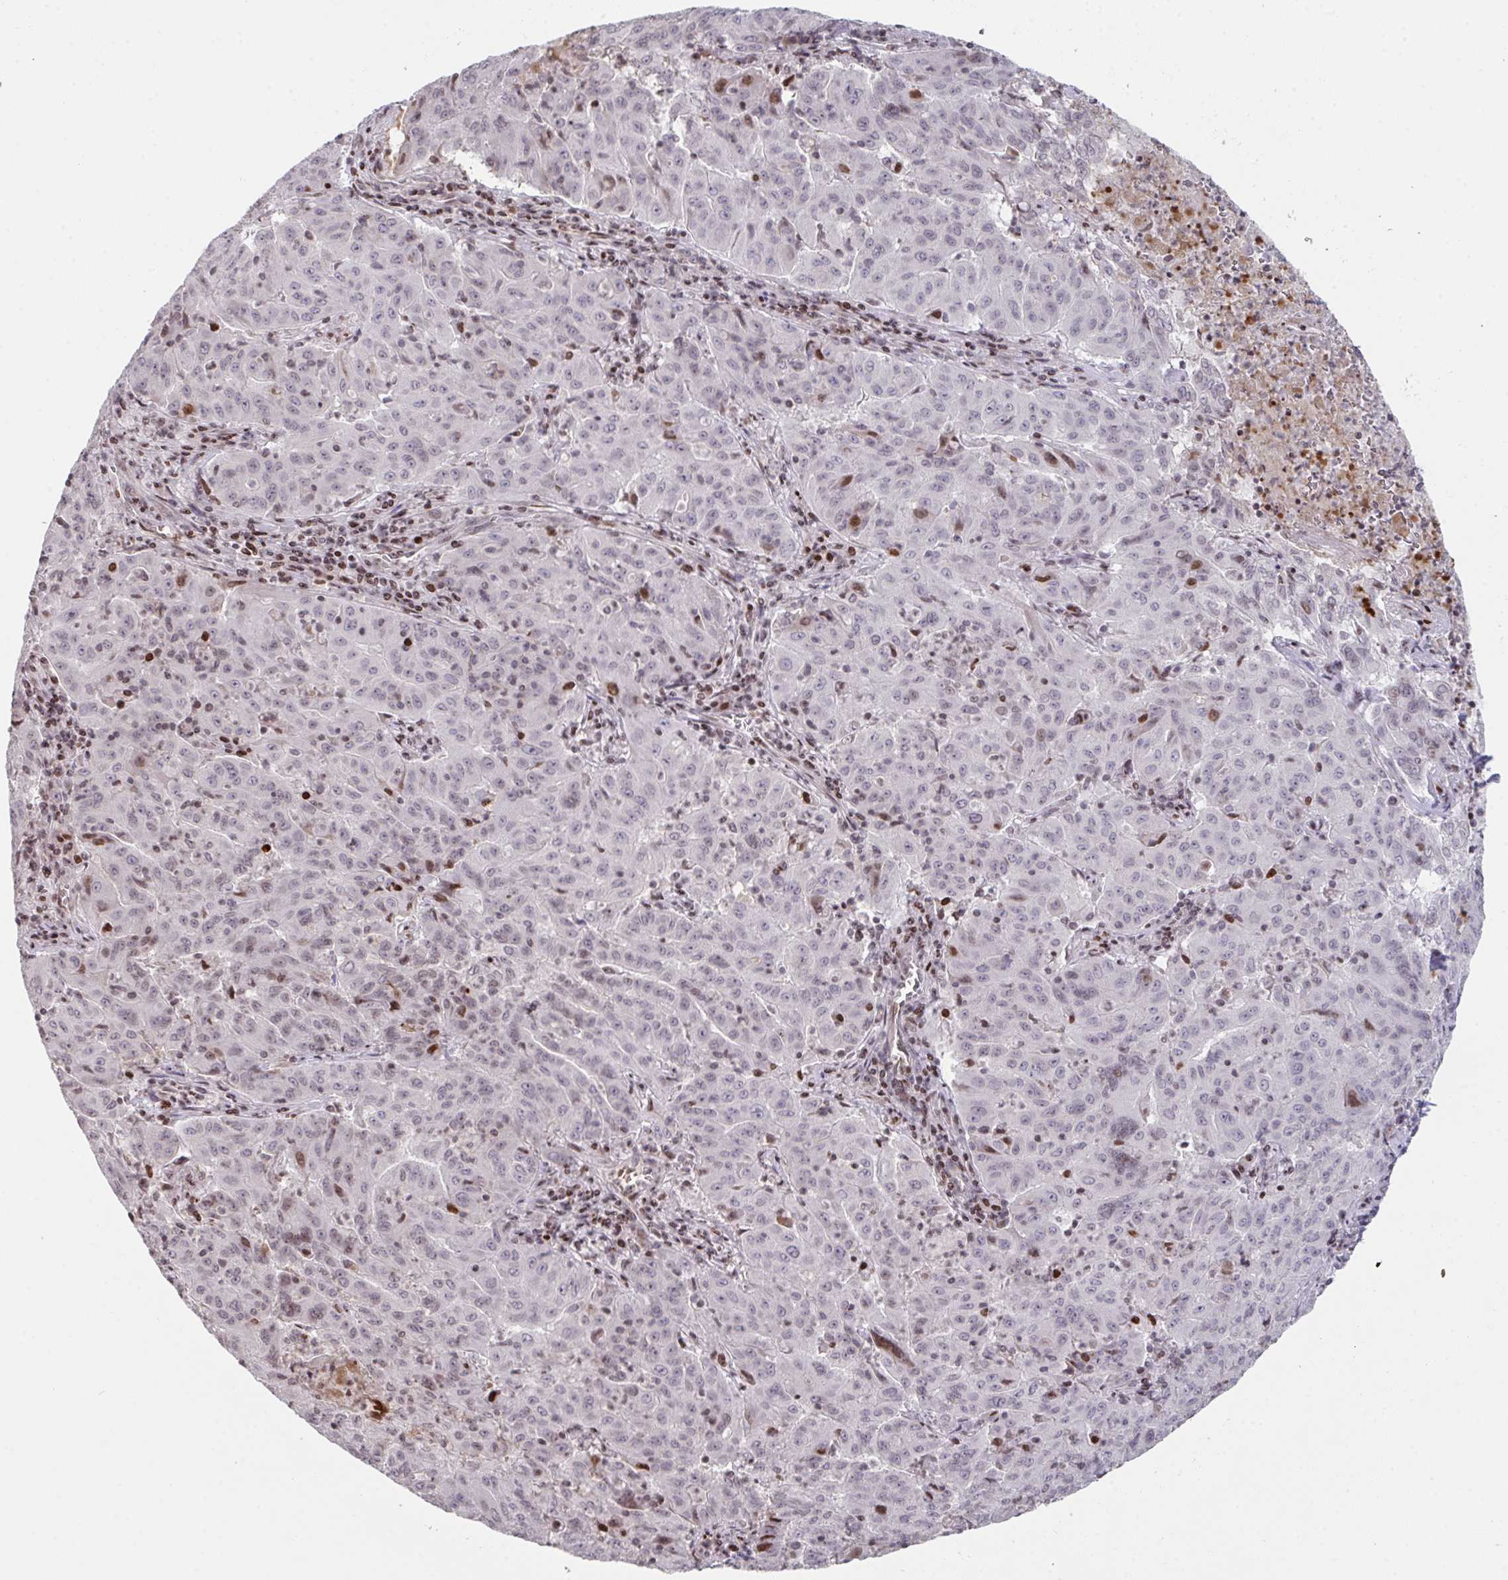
{"staining": {"intensity": "moderate", "quantity": "<25%", "location": "nuclear"}, "tissue": "pancreatic cancer", "cell_type": "Tumor cells", "image_type": "cancer", "snomed": [{"axis": "morphology", "description": "Adenocarcinoma, NOS"}, {"axis": "topography", "description": "Pancreas"}], "caption": "Immunohistochemistry micrograph of pancreatic cancer stained for a protein (brown), which displays low levels of moderate nuclear expression in about <25% of tumor cells.", "gene": "PCDHB8", "patient": {"sex": "male", "age": 63}}